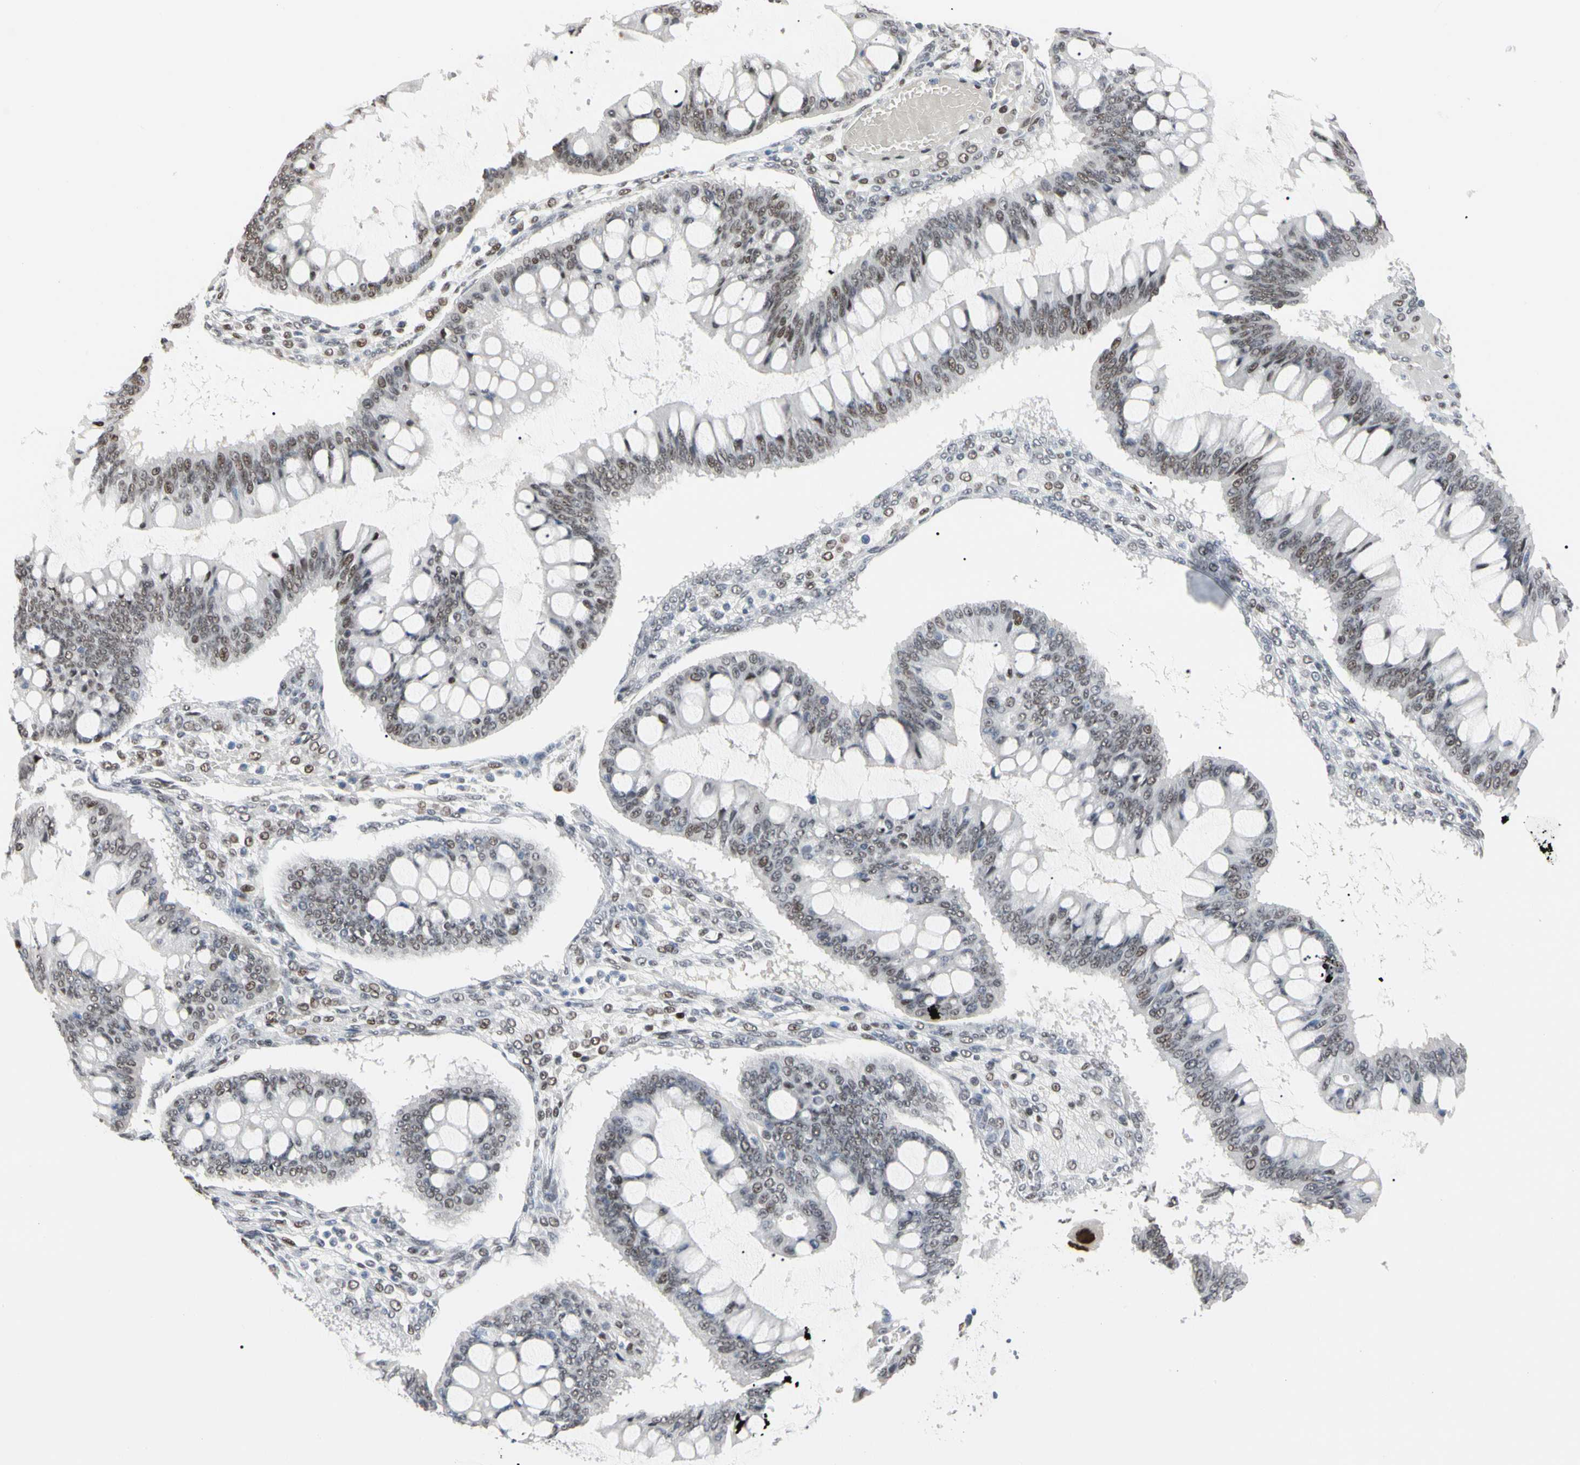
{"staining": {"intensity": "weak", "quantity": ">75%", "location": "nuclear"}, "tissue": "ovarian cancer", "cell_type": "Tumor cells", "image_type": "cancer", "snomed": [{"axis": "morphology", "description": "Cystadenocarcinoma, mucinous, NOS"}, {"axis": "topography", "description": "Ovary"}], "caption": "Immunohistochemistry (IHC) of human ovarian cancer (mucinous cystadenocarcinoma) reveals low levels of weak nuclear staining in approximately >75% of tumor cells.", "gene": "FAM98B", "patient": {"sex": "female", "age": 73}}